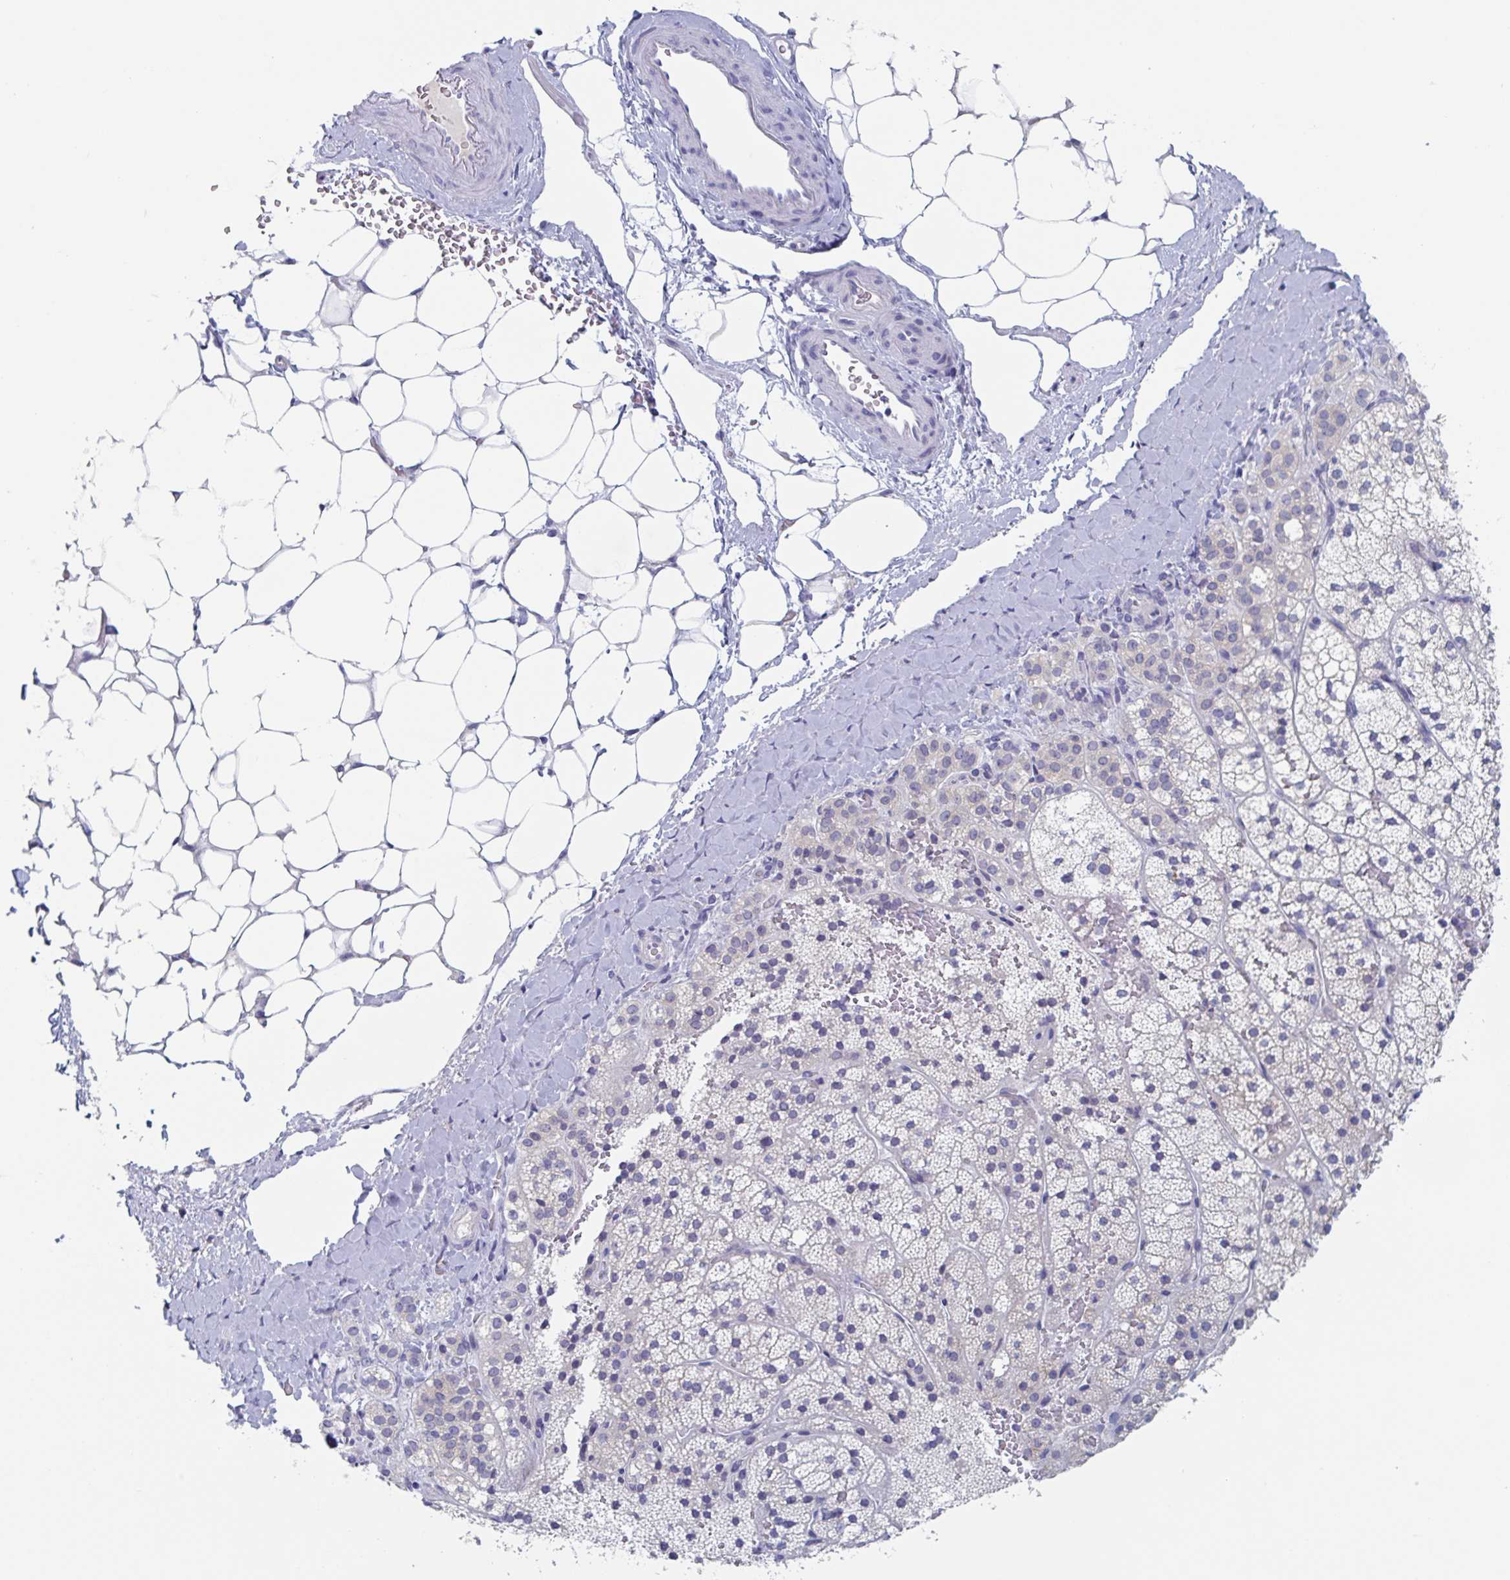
{"staining": {"intensity": "weak", "quantity": "<25%", "location": "cytoplasmic/membranous"}, "tissue": "adrenal gland", "cell_type": "Glandular cells", "image_type": "normal", "snomed": [{"axis": "morphology", "description": "Normal tissue, NOS"}, {"axis": "topography", "description": "Adrenal gland"}], "caption": "DAB (3,3'-diaminobenzidine) immunohistochemical staining of unremarkable human adrenal gland displays no significant staining in glandular cells.", "gene": "NT5C3B", "patient": {"sex": "male", "age": 53}}